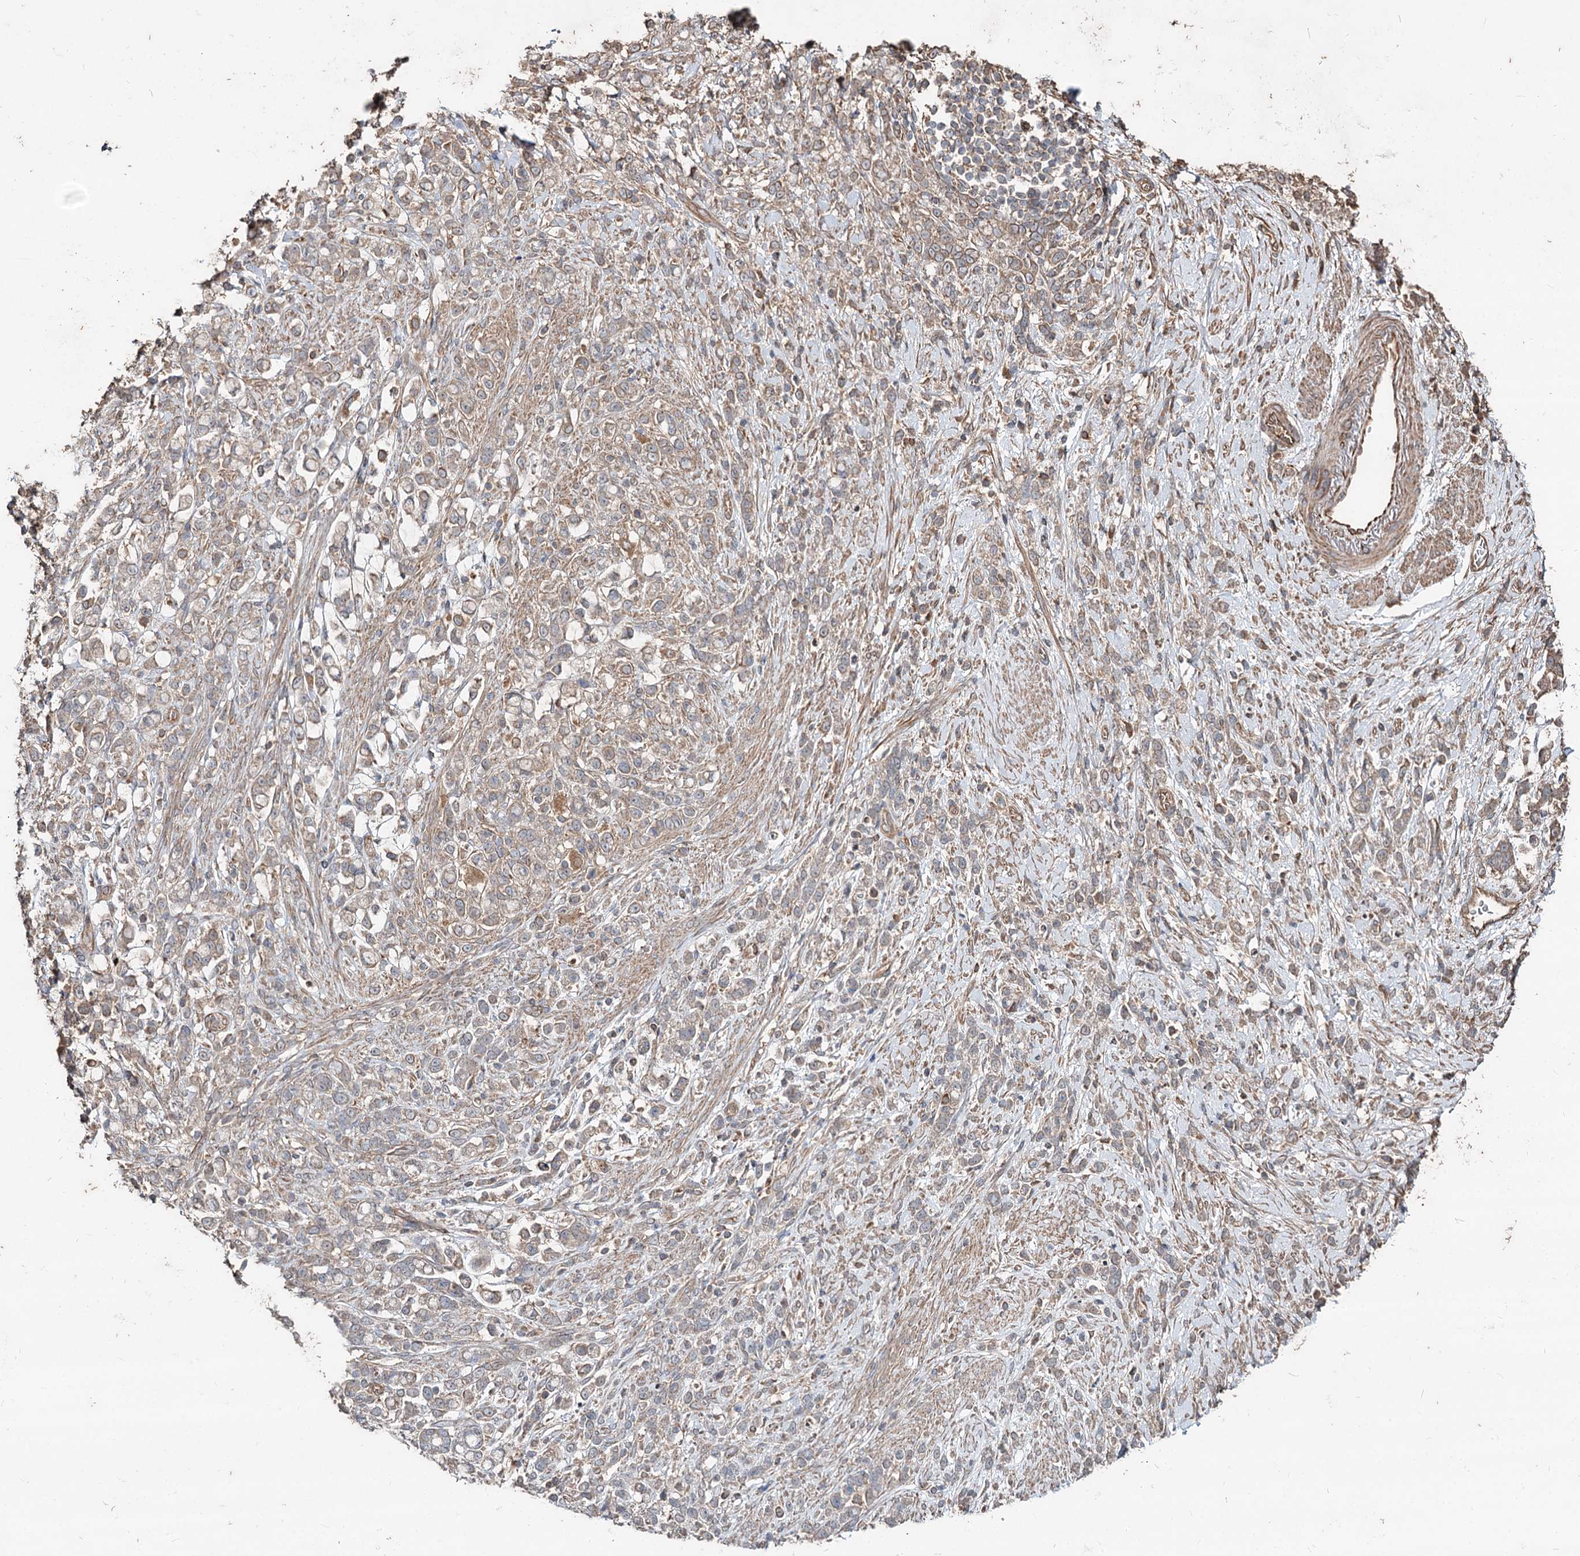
{"staining": {"intensity": "weak", "quantity": "25%-75%", "location": "cytoplasmic/membranous"}, "tissue": "stomach cancer", "cell_type": "Tumor cells", "image_type": "cancer", "snomed": [{"axis": "morphology", "description": "Adenocarcinoma, NOS"}, {"axis": "topography", "description": "Stomach"}], "caption": "Immunohistochemical staining of human adenocarcinoma (stomach) reveals low levels of weak cytoplasmic/membranous protein staining in approximately 25%-75% of tumor cells.", "gene": "SPART", "patient": {"sex": "female", "age": 60}}